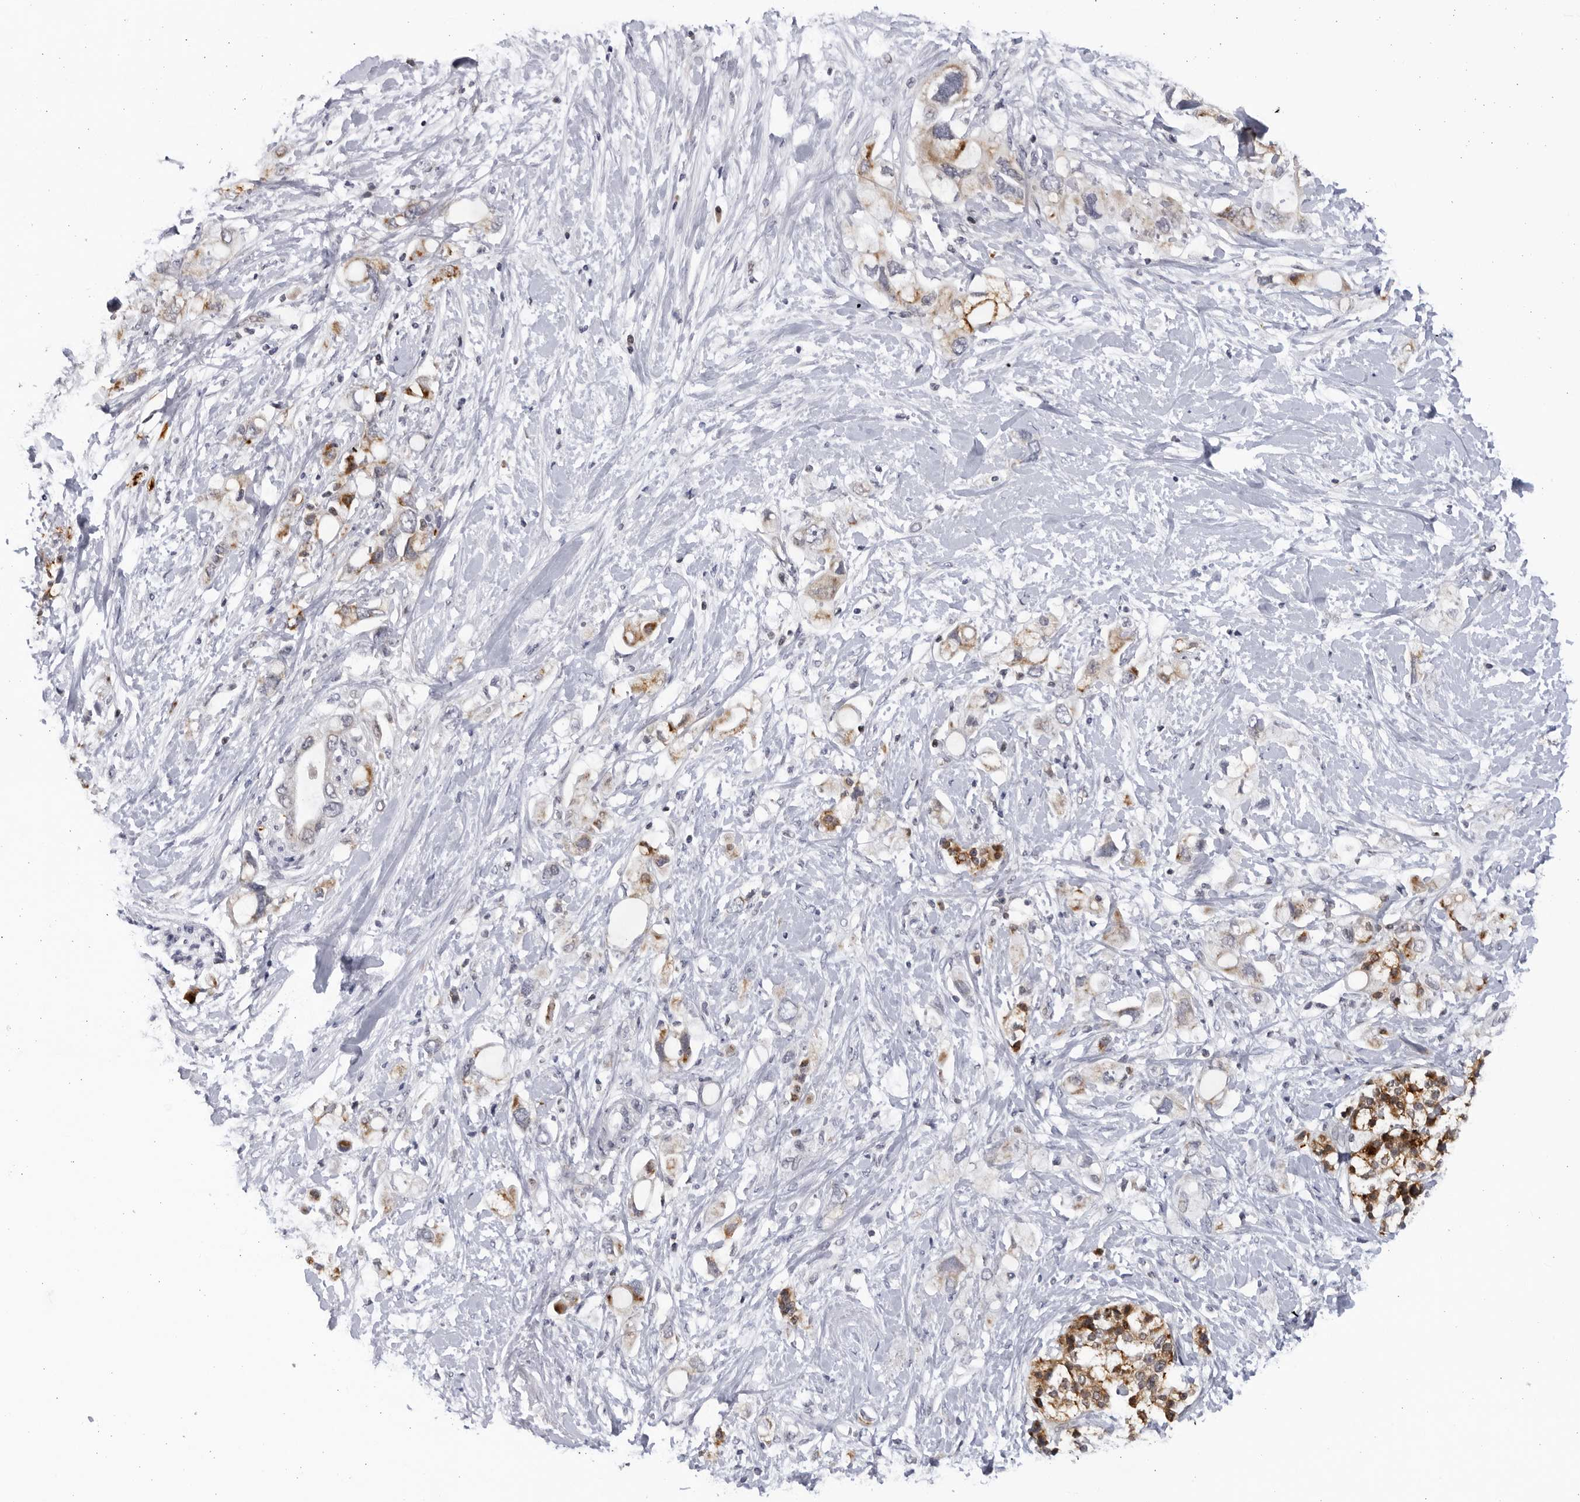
{"staining": {"intensity": "weak", "quantity": "25%-75%", "location": "cytoplasmic/membranous"}, "tissue": "pancreatic cancer", "cell_type": "Tumor cells", "image_type": "cancer", "snomed": [{"axis": "morphology", "description": "Adenocarcinoma, NOS"}, {"axis": "topography", "description": "Pancreas"}], "caption": "Adenocarcinoma (pancreatic) stained for a protein reveals weak cytoplasmic/membranous positivity in tumor cells. Using DAB (3,3'-diaminobenzidine) (brown) and hematoxylin (blue) stains, captured at high magnification using brightfield microscopy.", "gene": "SLC25A22", "patient": {"sex": "female", "age": 56}}